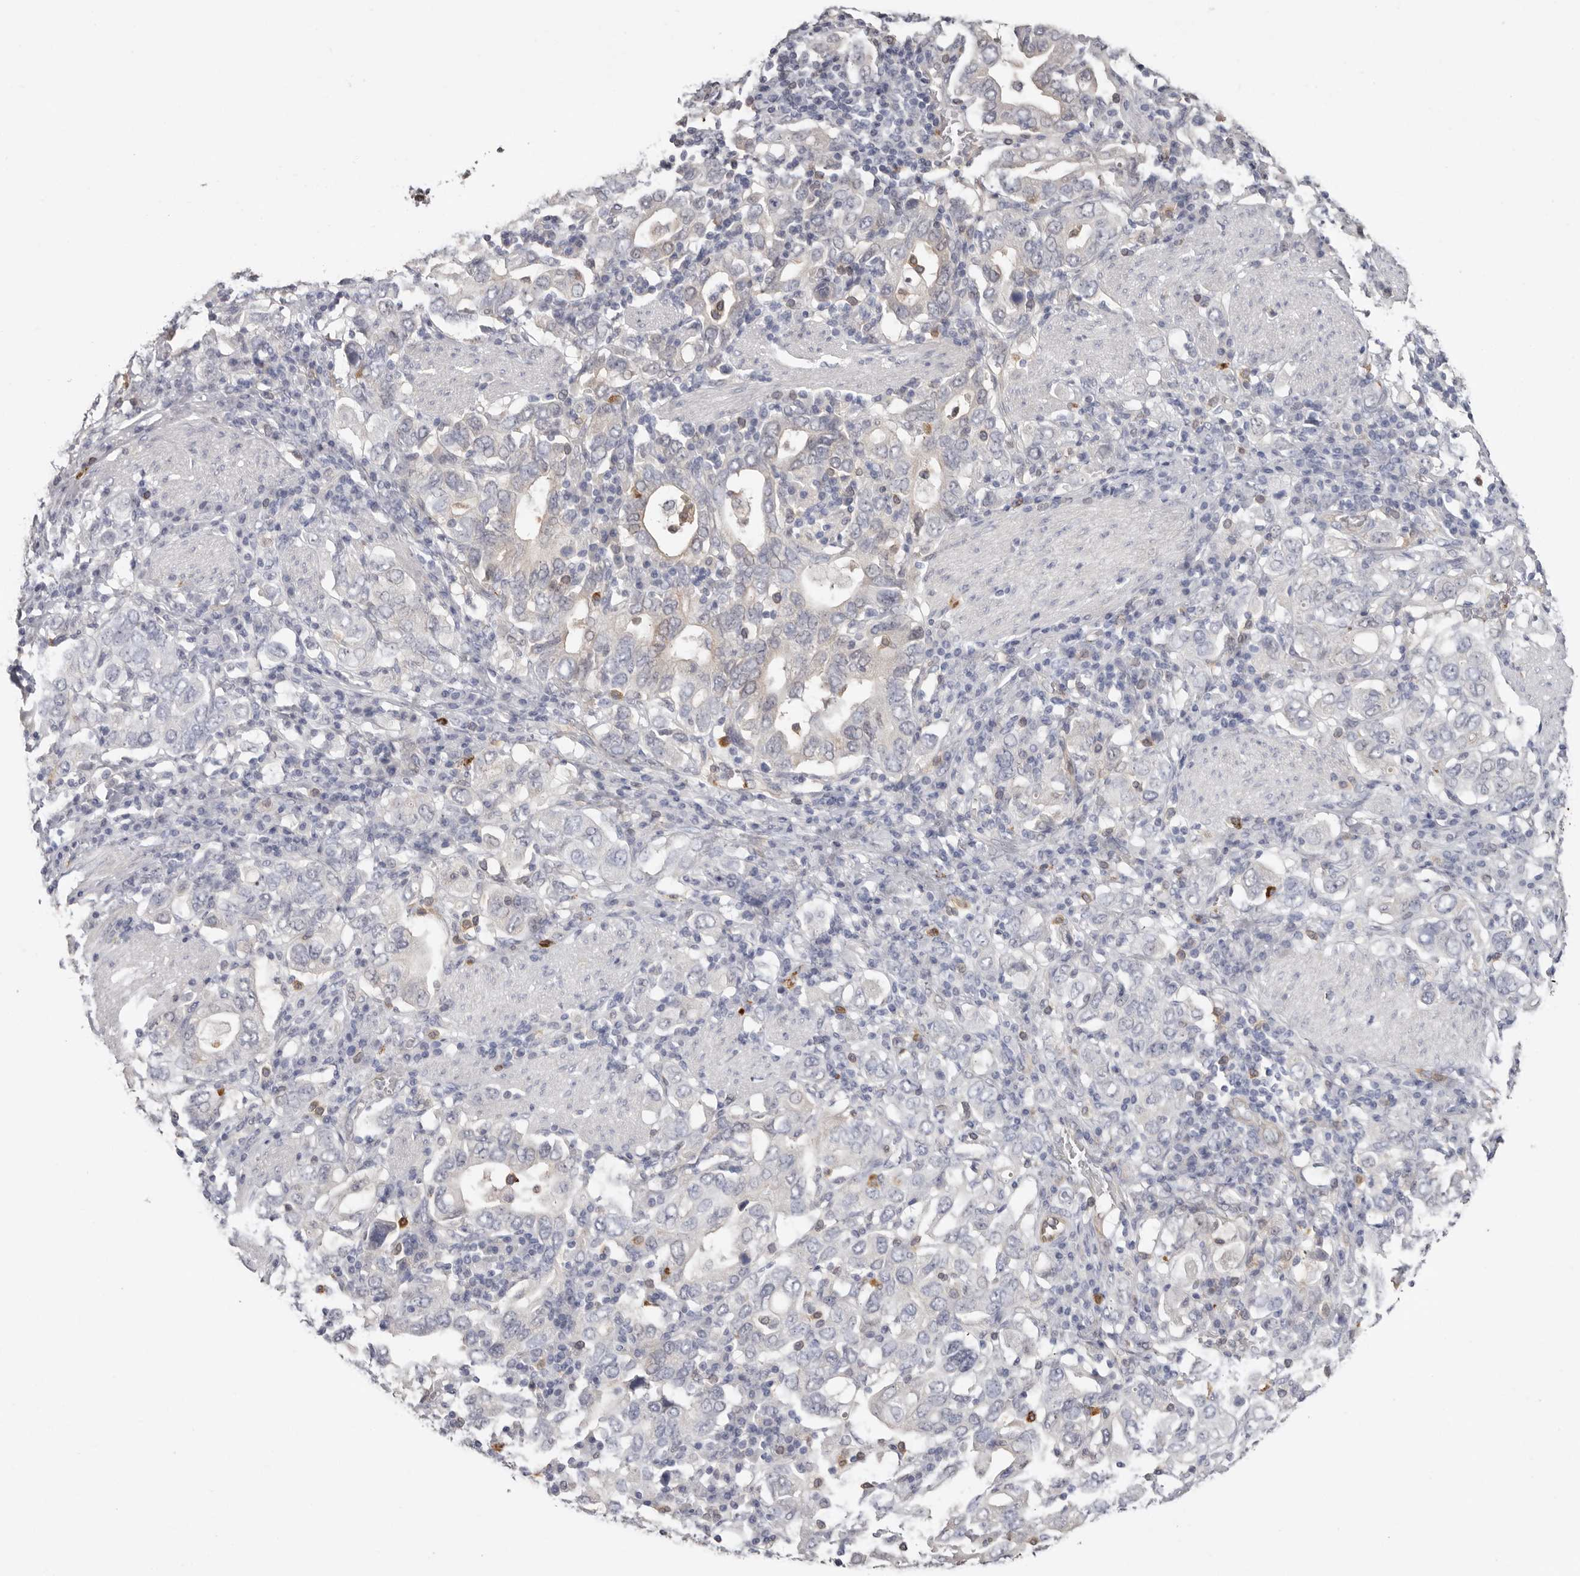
{"staining": {"intensity": "negative", "quantity": "none", "location": "none"}, "tissue": "stomach cancer", "cell_type": "Tumor cells", "image_type": "cancer", "snomed": [{"axis": "morphology", "description": "Adenocarcinoma, NOS"}, {"axis": "topography", "description": "Stomach, upper"}], "caption": "IHC photomicrograph of neoplastic tissue: stomach cancer stained with DAB (3,3'-diaminobenzidine) shows no significant protein staining in tumor cells. (Immunohistochemistry (ihc), brightfield microscopy, high magnification).", "gene": "PKDCC", "patient": {"sex": "male", "age": 62}}